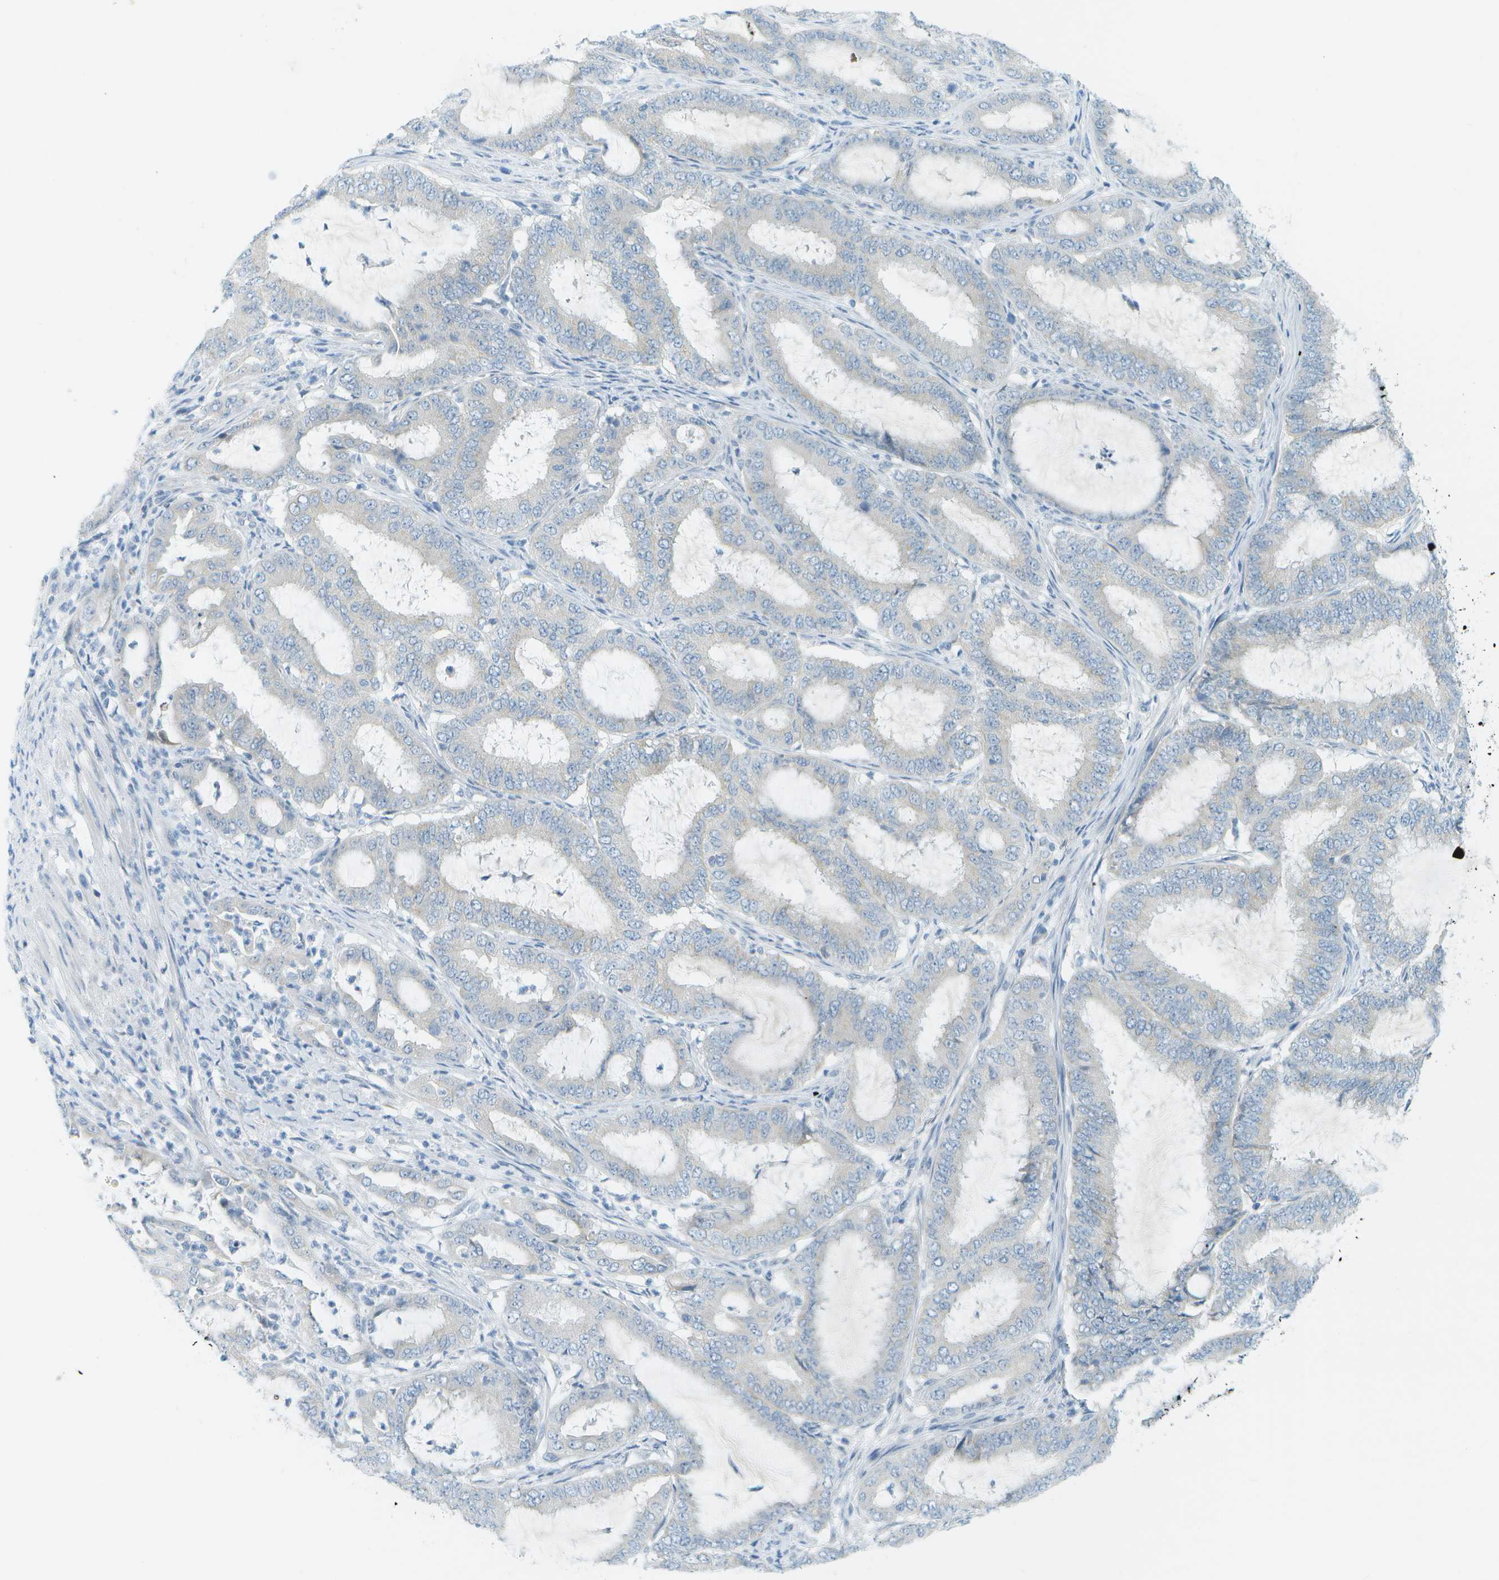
{"staining": {"intensity": "negative", "quantity": "none", "location": "none"}, "tissue": "endometrial cancer", "cell_type": "Tumor cells", "image_type": "cancer", "snomed": [{"axis": "morphology", "description": "Adenocarcinoma, NOS"}, {"axis": "topography", "description": "Endometrium"}], "caption": "Immunohistochemical staining of endometrial adenocarcinoma displays no significant positivity in tumor cells.", "gene": "SMYD5", "patient": {"sex": "female", "age": 70}}